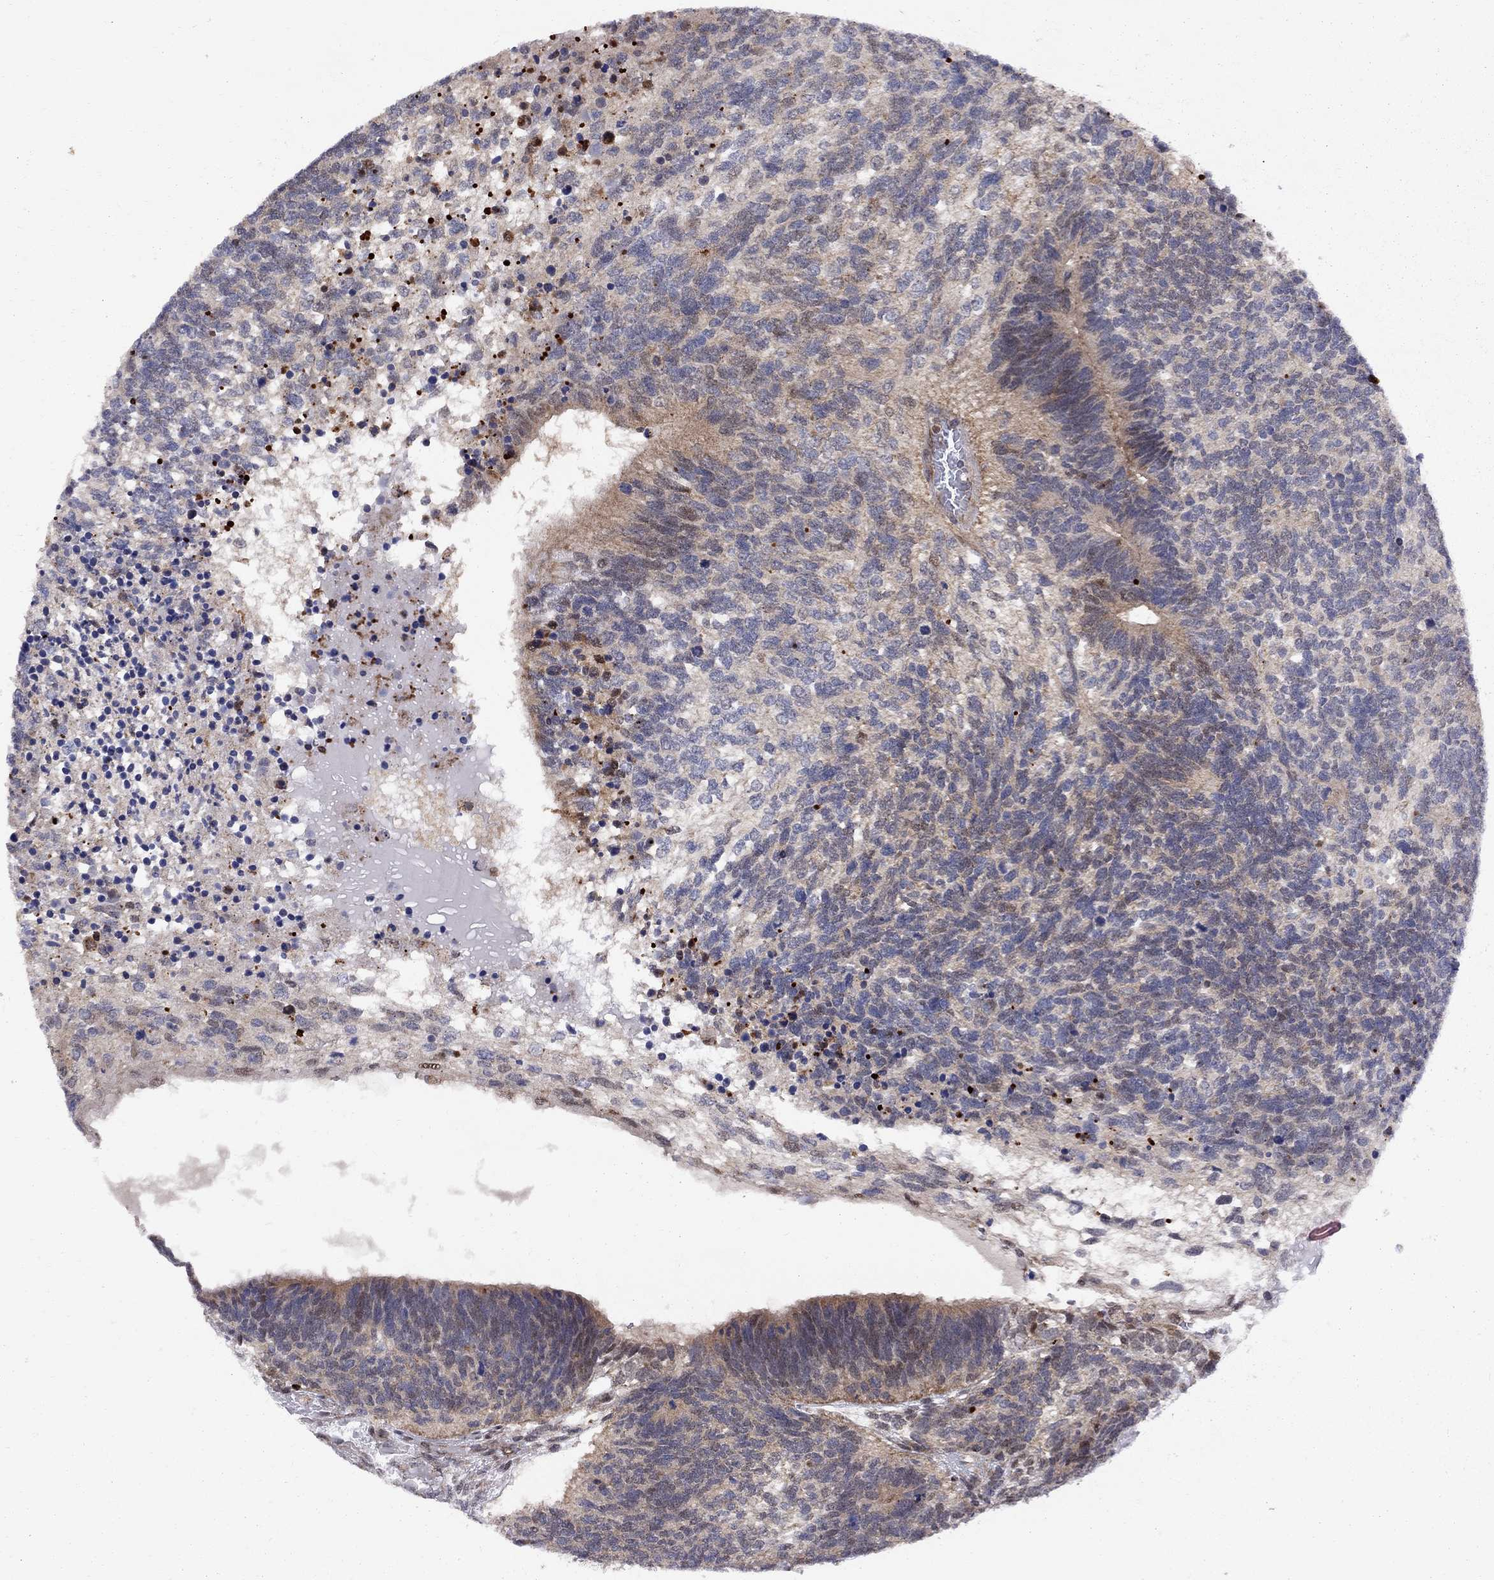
{"staining": {"intensity": "moderate", "quantity": "<25%", "location": "cytoplasmic/membranous"}, "tissue": "testis cancer", "cell_type": "Tumor cells", "image_type": "cancer", "snomed": [{"axis": "morphology", "description": "Seminoma, NOS"}, {"axis": "morphology", "description": "Carcinoma, Embryonal, NOS"}, {"axis": "topography", "description": "Testis"}], "caption": "Moderate cytoplasmic/membranous positivity is appreciated in about <25% of tumor cells in testis embryonal carcinoma.", "gene": "ELOB", "patient": {"sex": "male", "age": 41}}